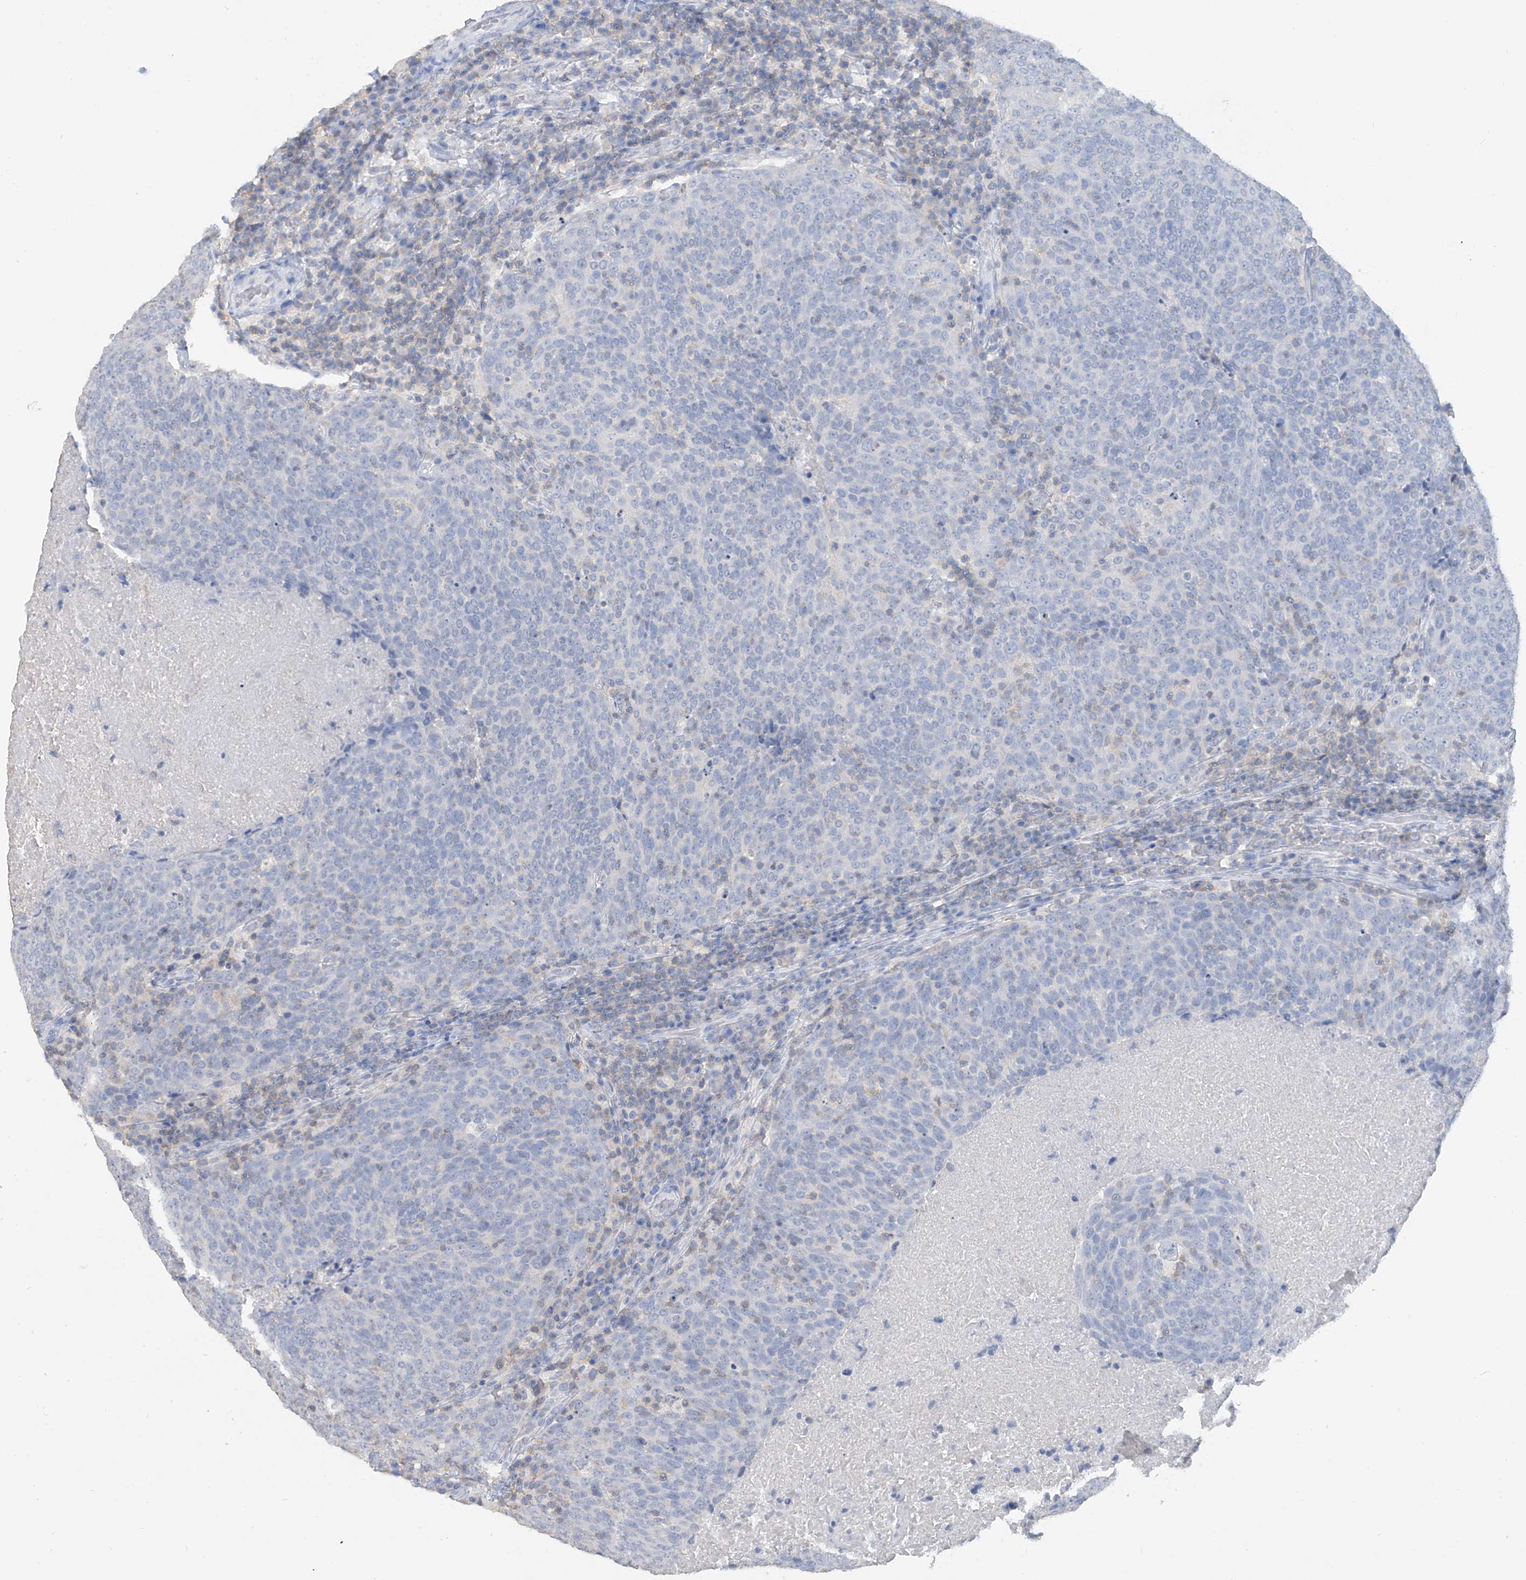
{"staining": {"intensity": "negative", "quantity": "none", "location": "none"}, "tissue": "head and neck cancer", "cell_type": "Tumor cells", "image_type": "cancer", "snomed": [{"axis": "morphology", "description": "Squamous cell carcinoma, NOS"}, {"axis": "morphology", "description": "Squamous cell carcinoma, metastatic, NOS"}, {"axis": "topography", "description": "Lymph node"}, {"axis": "topography", "description": "Head-Neck"}], "caption": "Micrograph shows no protein positivity in tumor cells of head and neck cancer (squamous cell carcinoma) tissue.", "gene": "HAS3", "patient": {"sex": "male", "age": 62}}